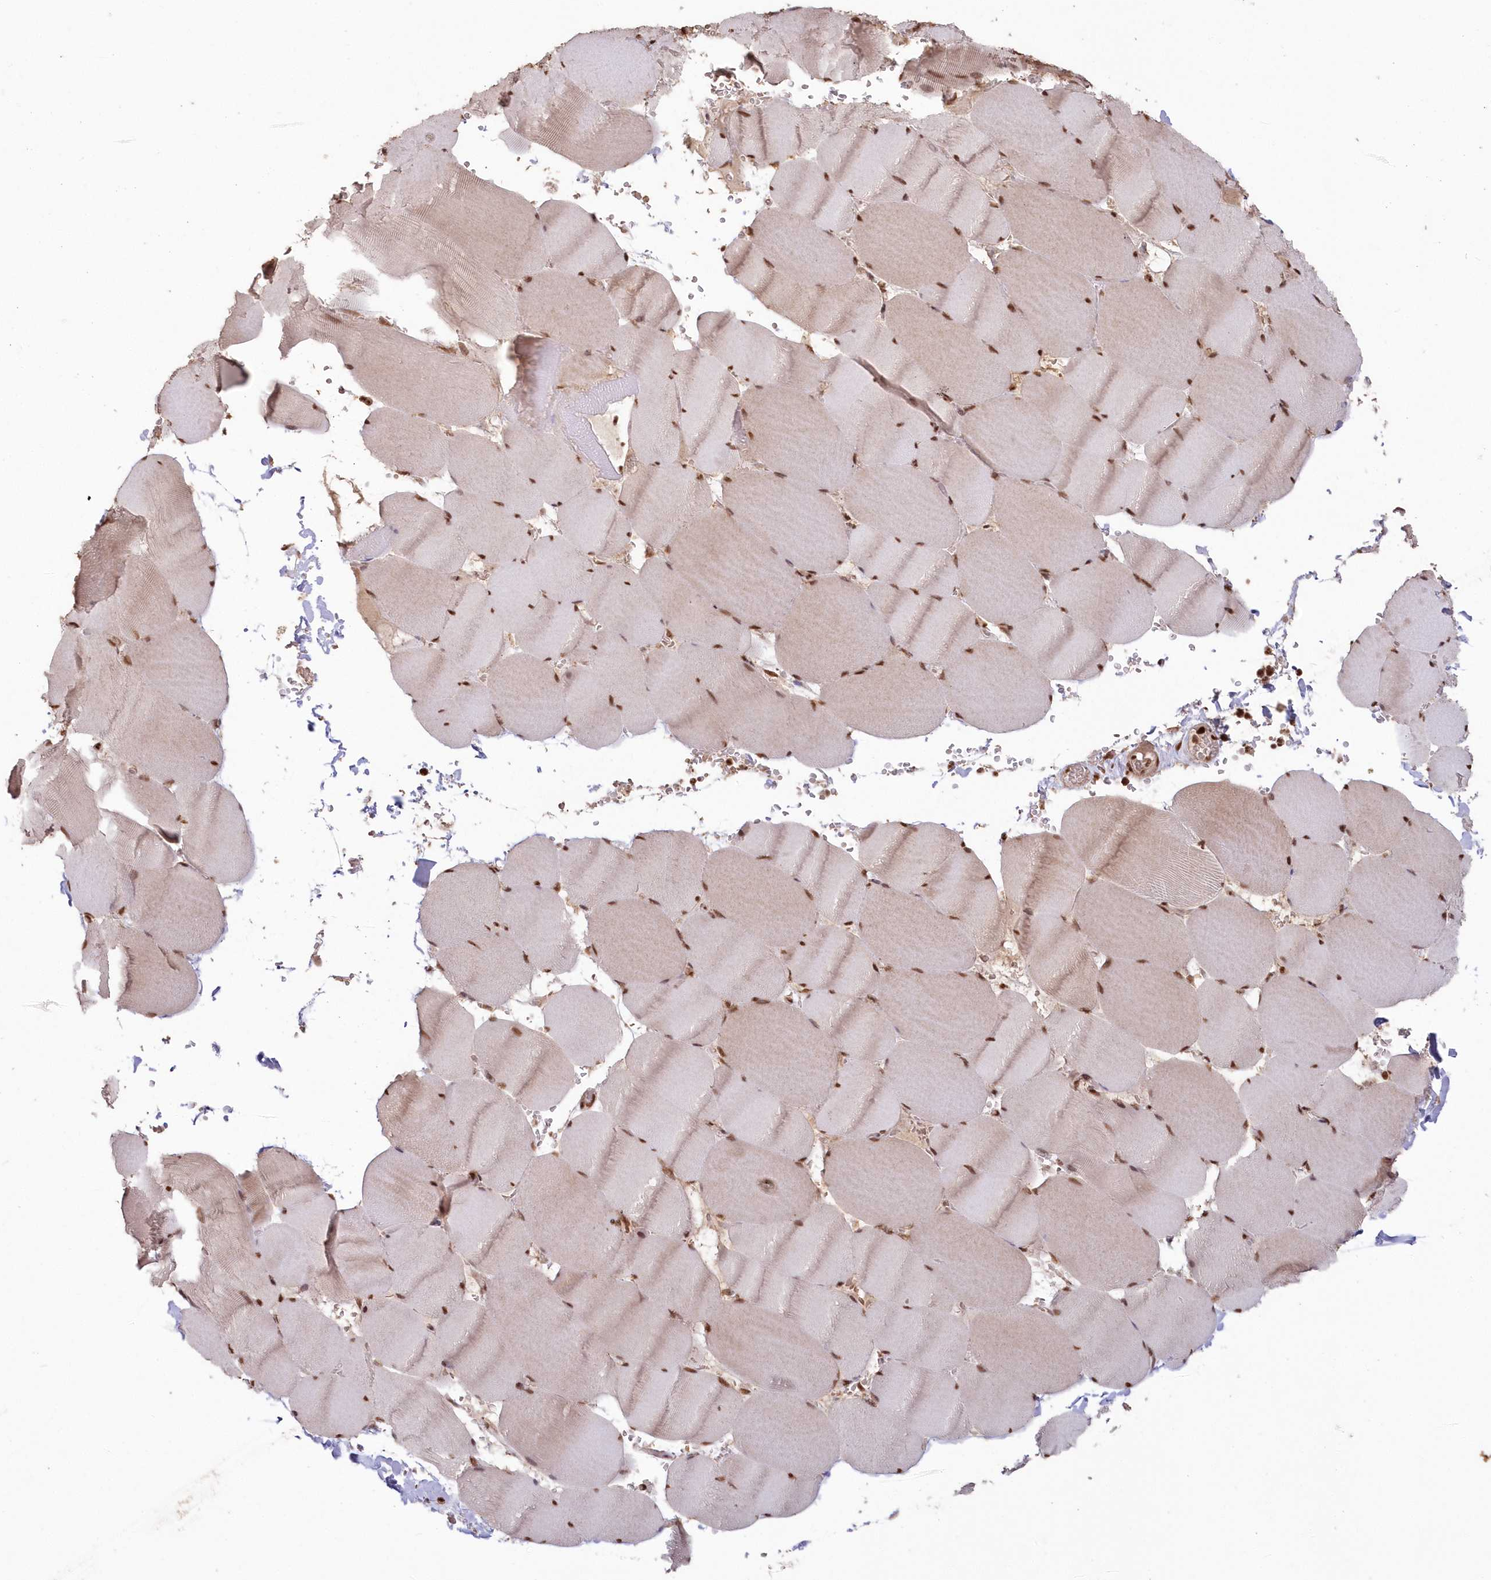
{"staining": {"intensity": "moderate", "quantity": ">75%", "location": "nuclear"}, "tissue": "skeletal muscle", "cell_type": "Myocytes", "image_type": "normal", "snomed": [{"axis": "morphology", "description": "Normal tissue, NOS"}, {"axis": "topography", "description": "Skeletal muscle"}, {"axis": "topography", "description": "Head-Neck"}], "caption": "This micrograph exhibits immunohistochemistry staining of benign human skeletal muscle, with medium moderate nuclear staining in approximately >75% of myocytes.", "gene": "PDS5A", "patient": {"sex": "male", "age": 66}}